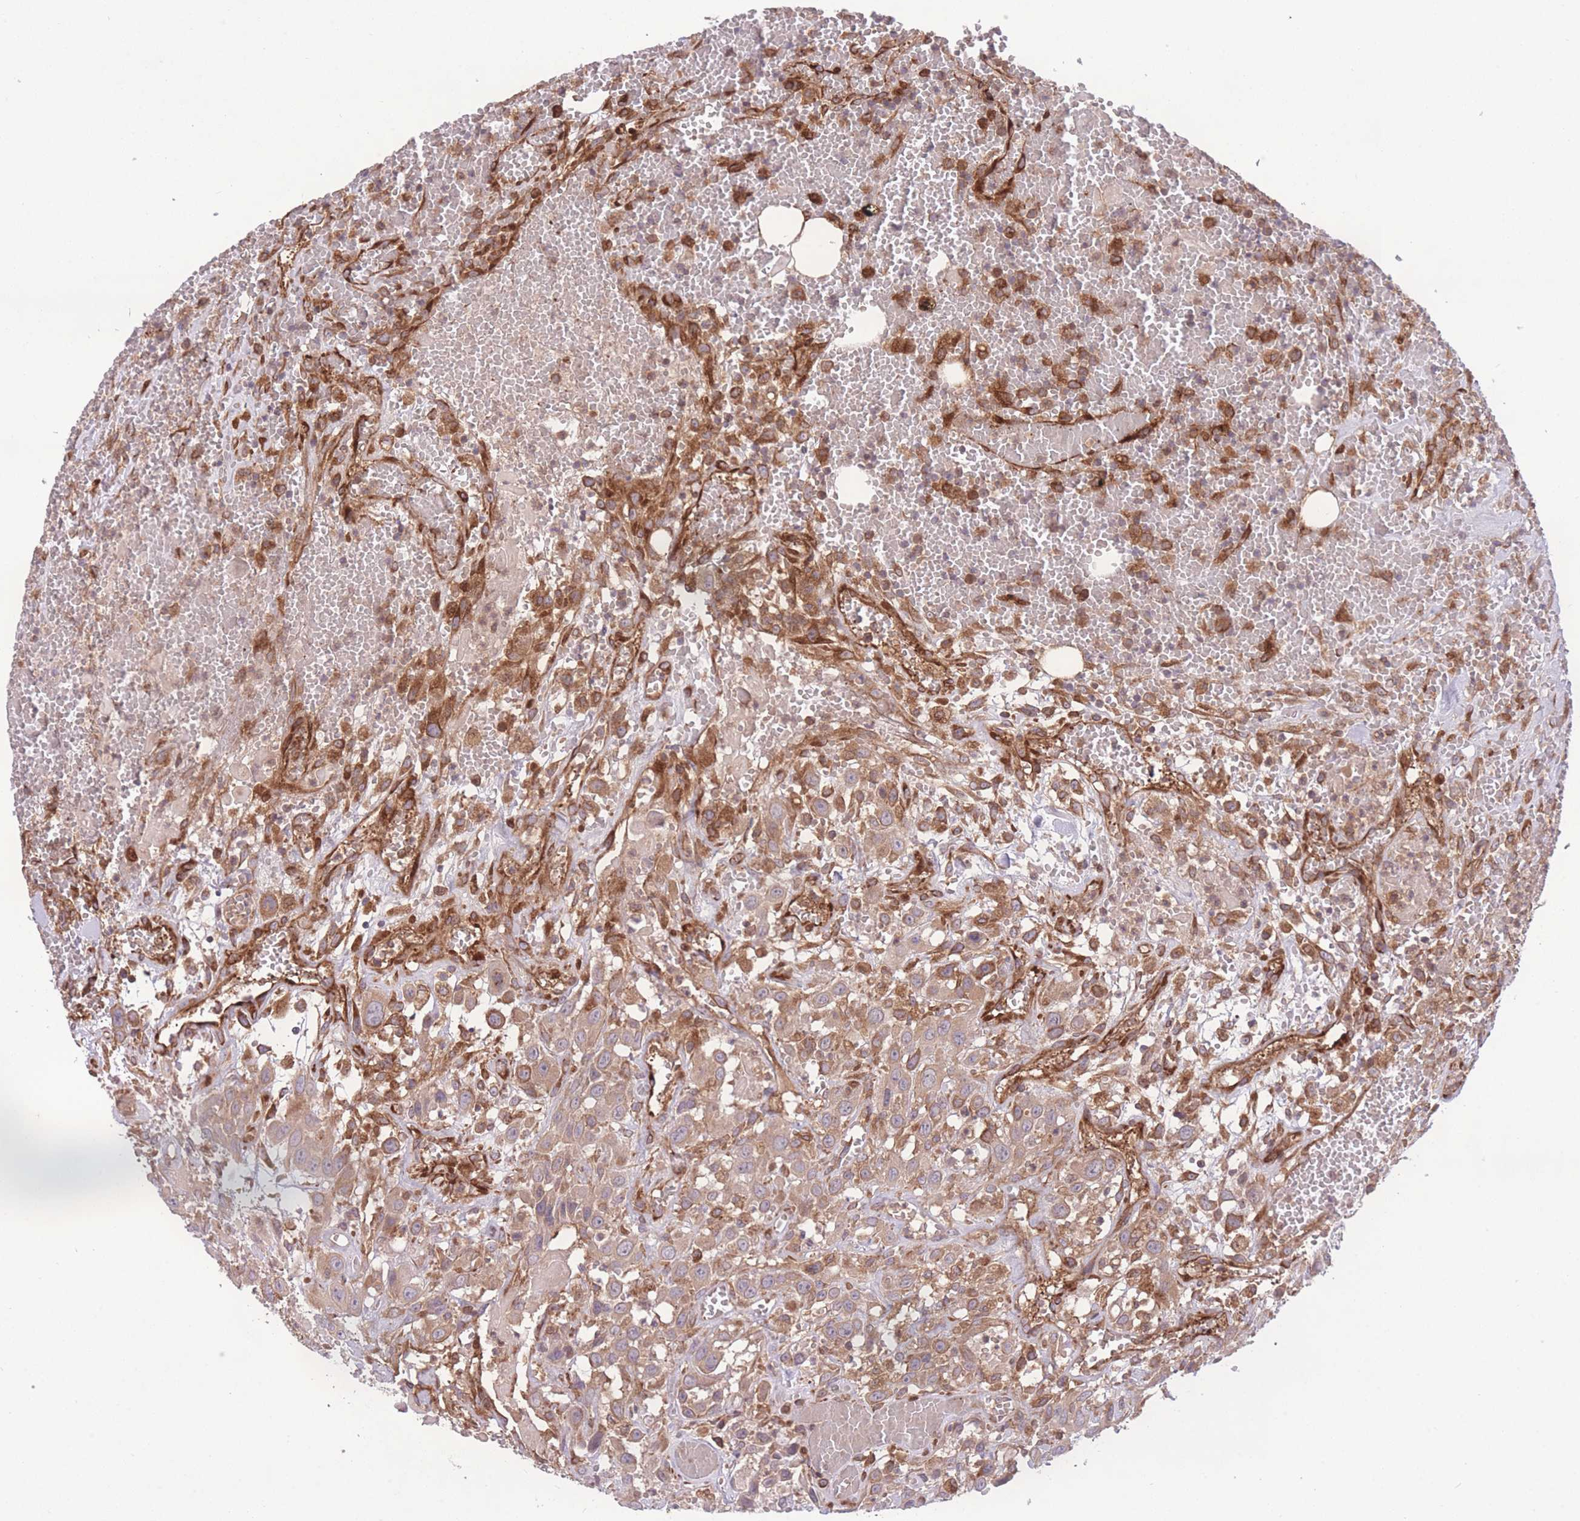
{"staining": {"intensity": "weak", "quantity": ">75%", "location": "cytoplasmic/membranous"}, "tissue": "head and neck cancer", "cell_type": "Tumor cells", "image_type": "cancer", "snomed": [{"axis": "morphology", "description": "Squamous cell carcinoma, NOS"}, {"axis": "topography", "description": "Head-Neck"}], "caption": "IHC (DAB (3,3'-diaminobenzidine)) staining of human head and neck cancer (squamous cell carcinoma) displays weak cytoplasmic/membranous protein expression in about >75% of tumor cells. Using DAB (3,3'-diaminobenzidine) (brown) and hematoxylin (blue) stains, captured at high magnification using brightfield microscopy.", "gene": "CISH", "patient": {"sex": "male", "age": 81}}